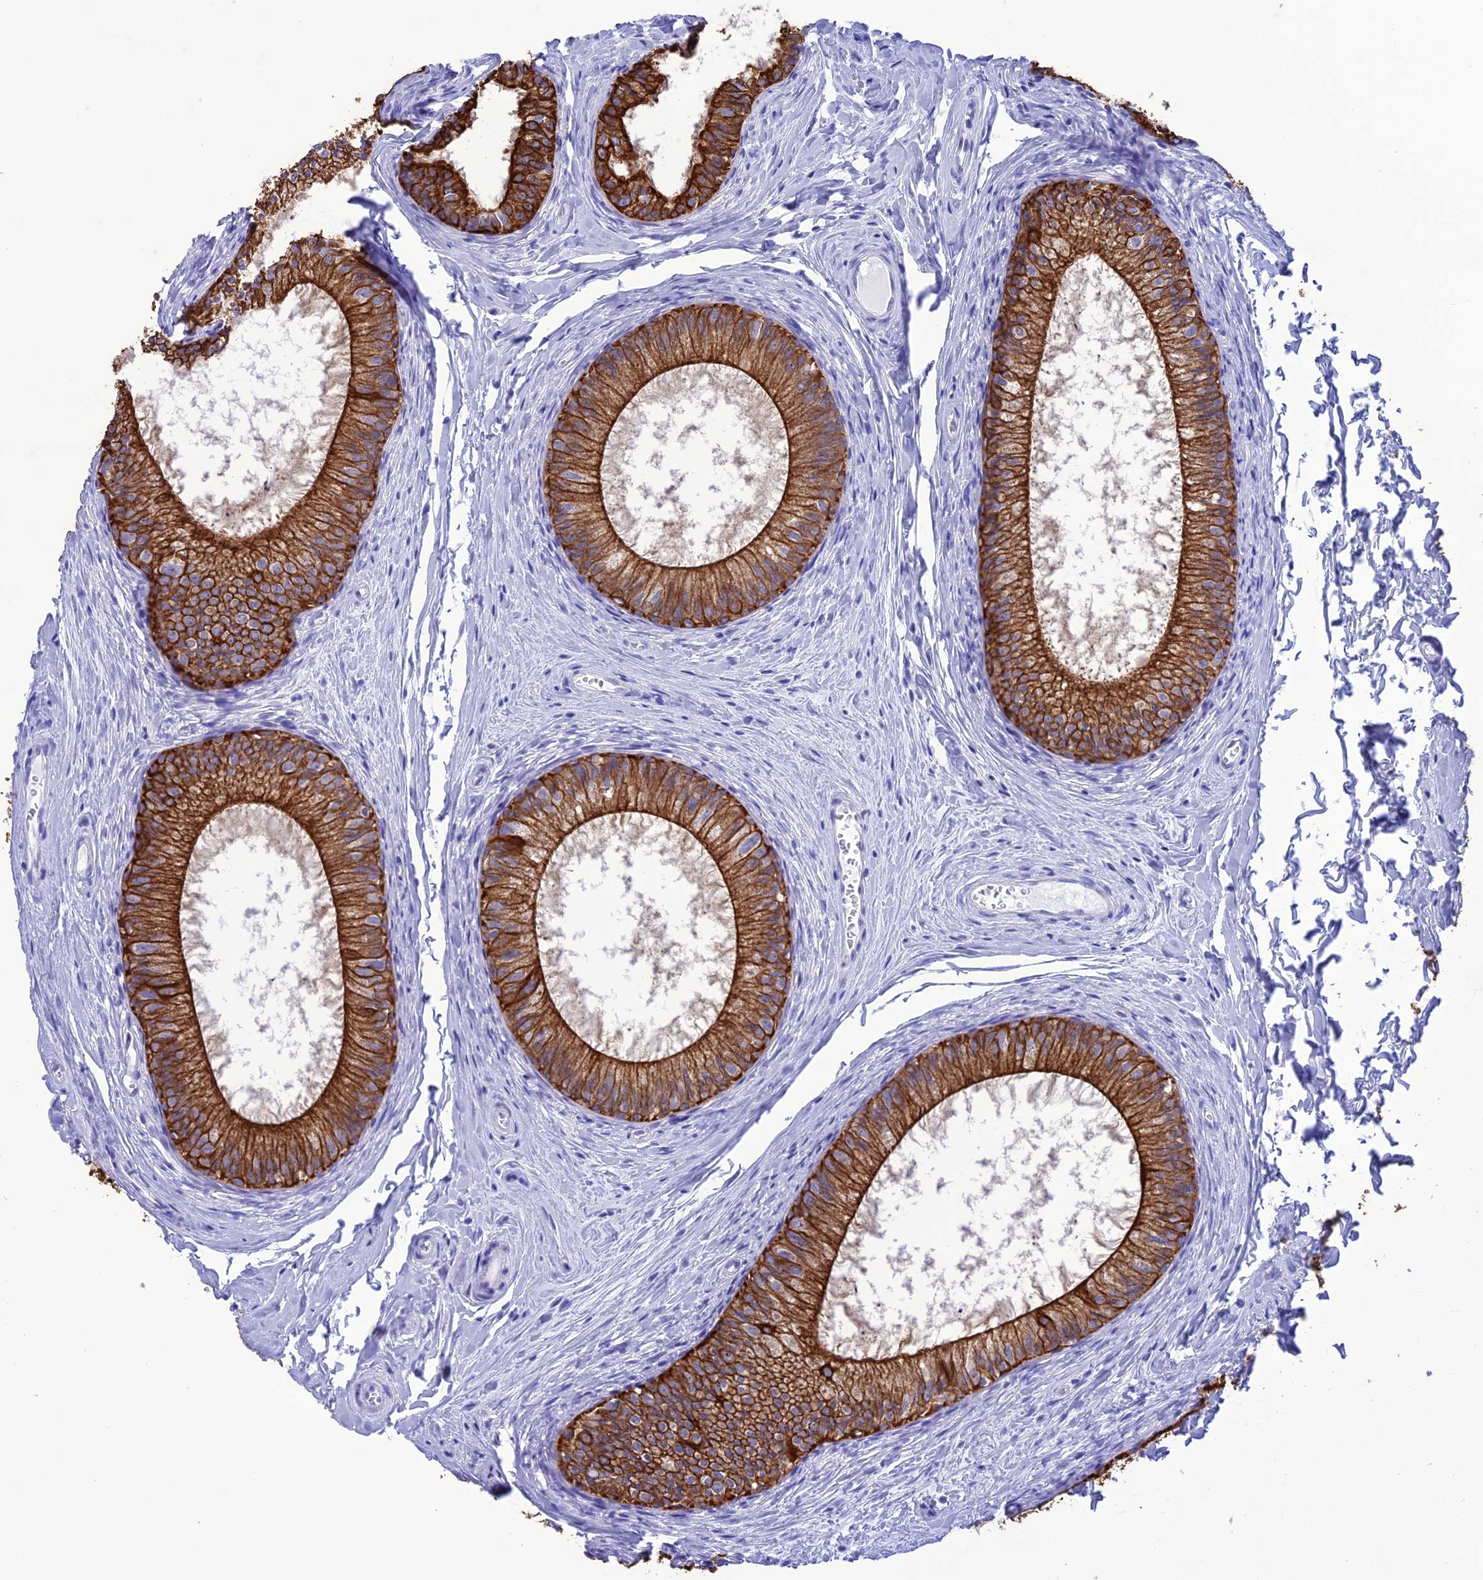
{"staining": {"intensity": "strong", "quantity": ">75%", "location": "cytoplasmic/membranous"}, "tissue": "epididymis", "cell_type": "Glandular cells", "image_type": "normal", "snomed": [{"axis": "morphology", "description": "Normal tissue, NOS"}, {"axis": "topography", "description": "Epididymis"}], "caption": "IHC (DAB (3,3'-diaminobenzidine)) staining of benign human epididymis reveals strong cytoplasmic/membranous protein staining in about >75% of glandular cells.", "gene": "VPS52", "patient": {"sex": "male", "age": 34}}